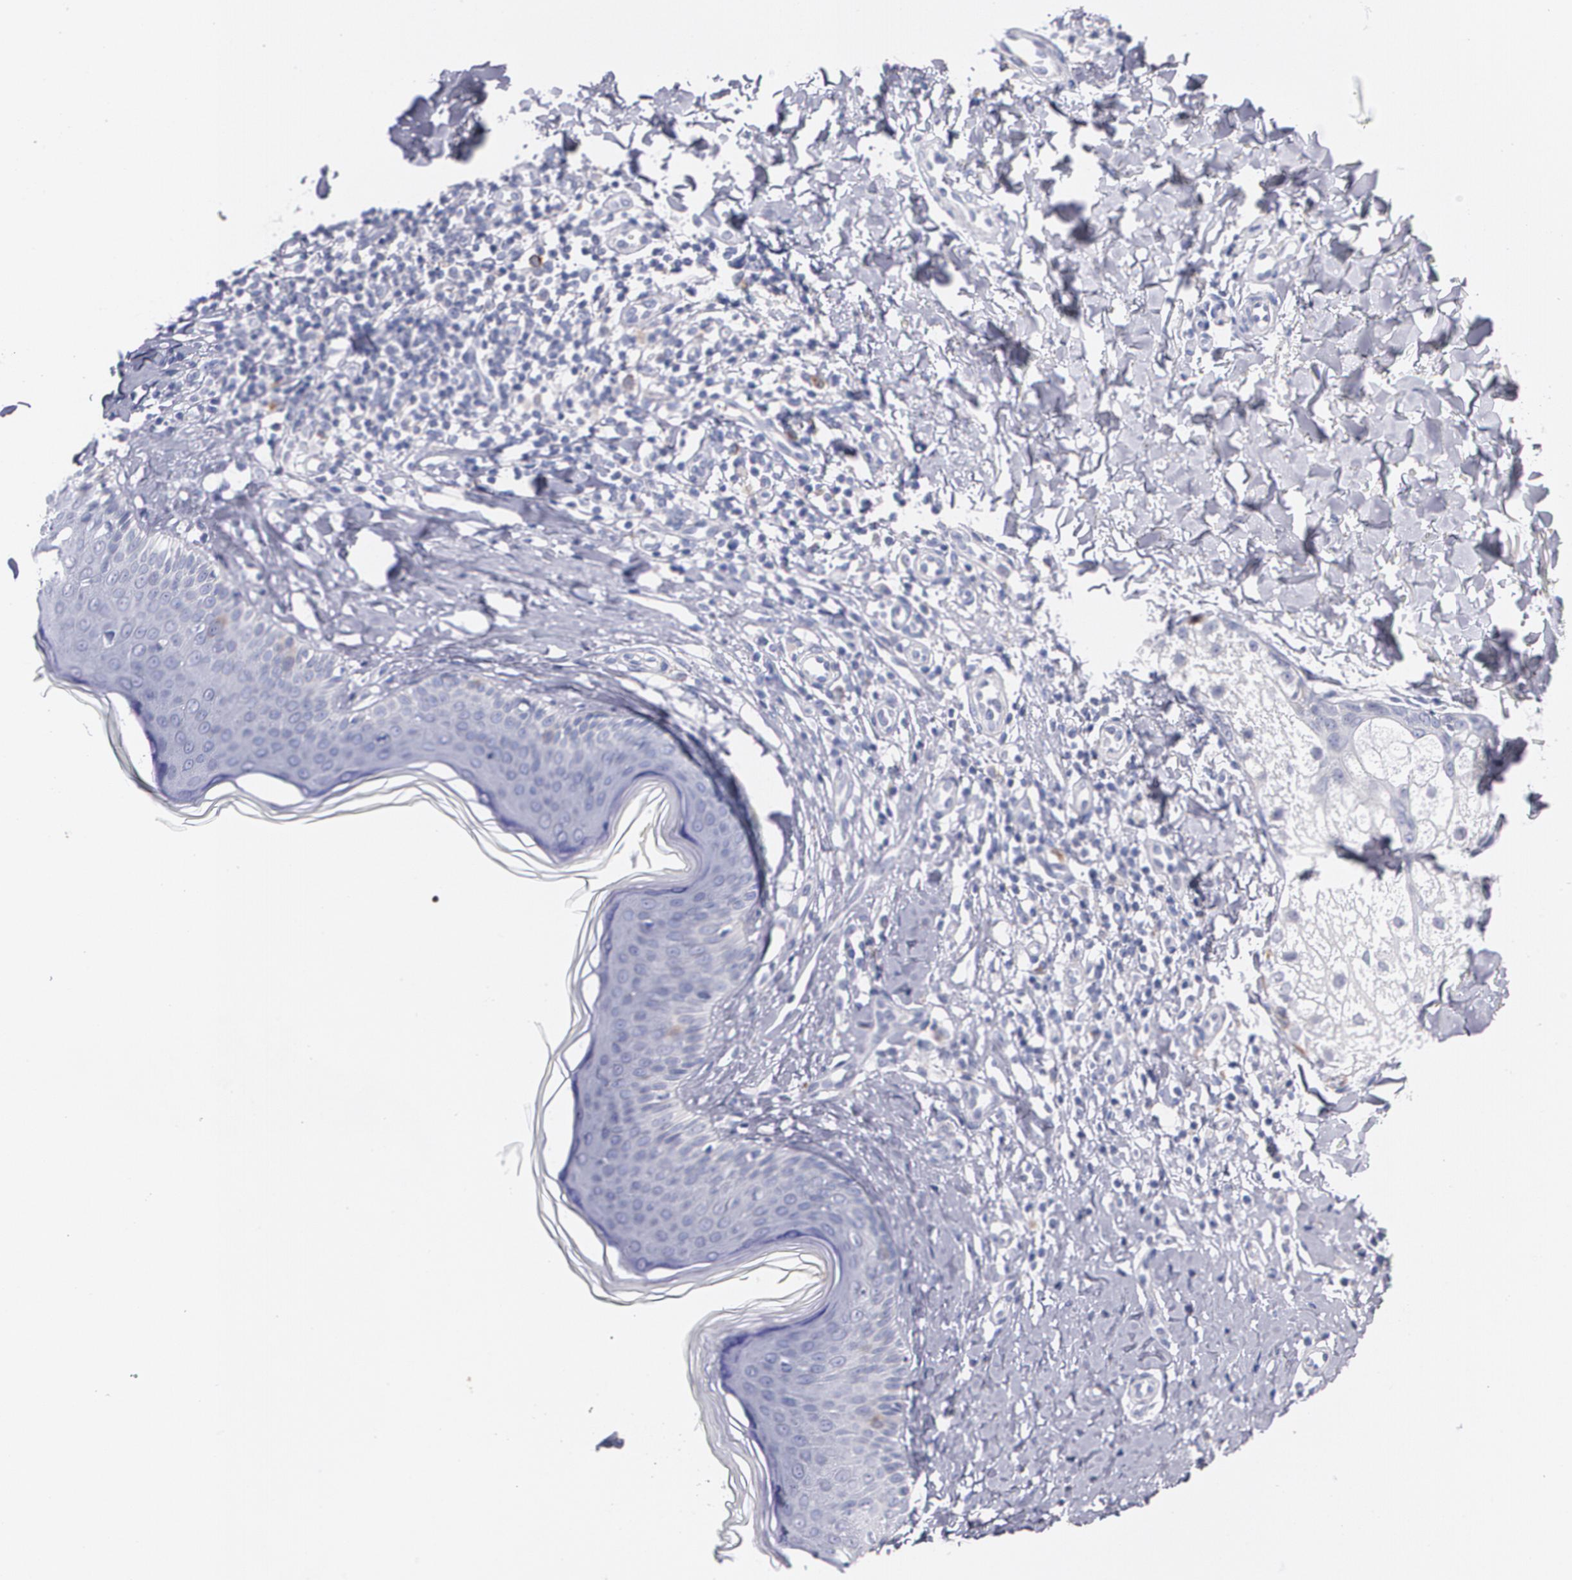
{"staining": {"intensity": "negative", "quantity": "none", "location": "none"}, "tissue": "melanoma", "cell_type": "Tumor cells", "image_type": "cancer", "snomed": [{"axis": "morphology", "description": "Malignant melanoma, NOS"}, {"axis": "topography", "description": "Skin"}], "caption": "Tumor cells are negative for brown protein staining in malignant melanoma.", "gene": "HMMR", "patient": {"sex": "male", "age": 23}}